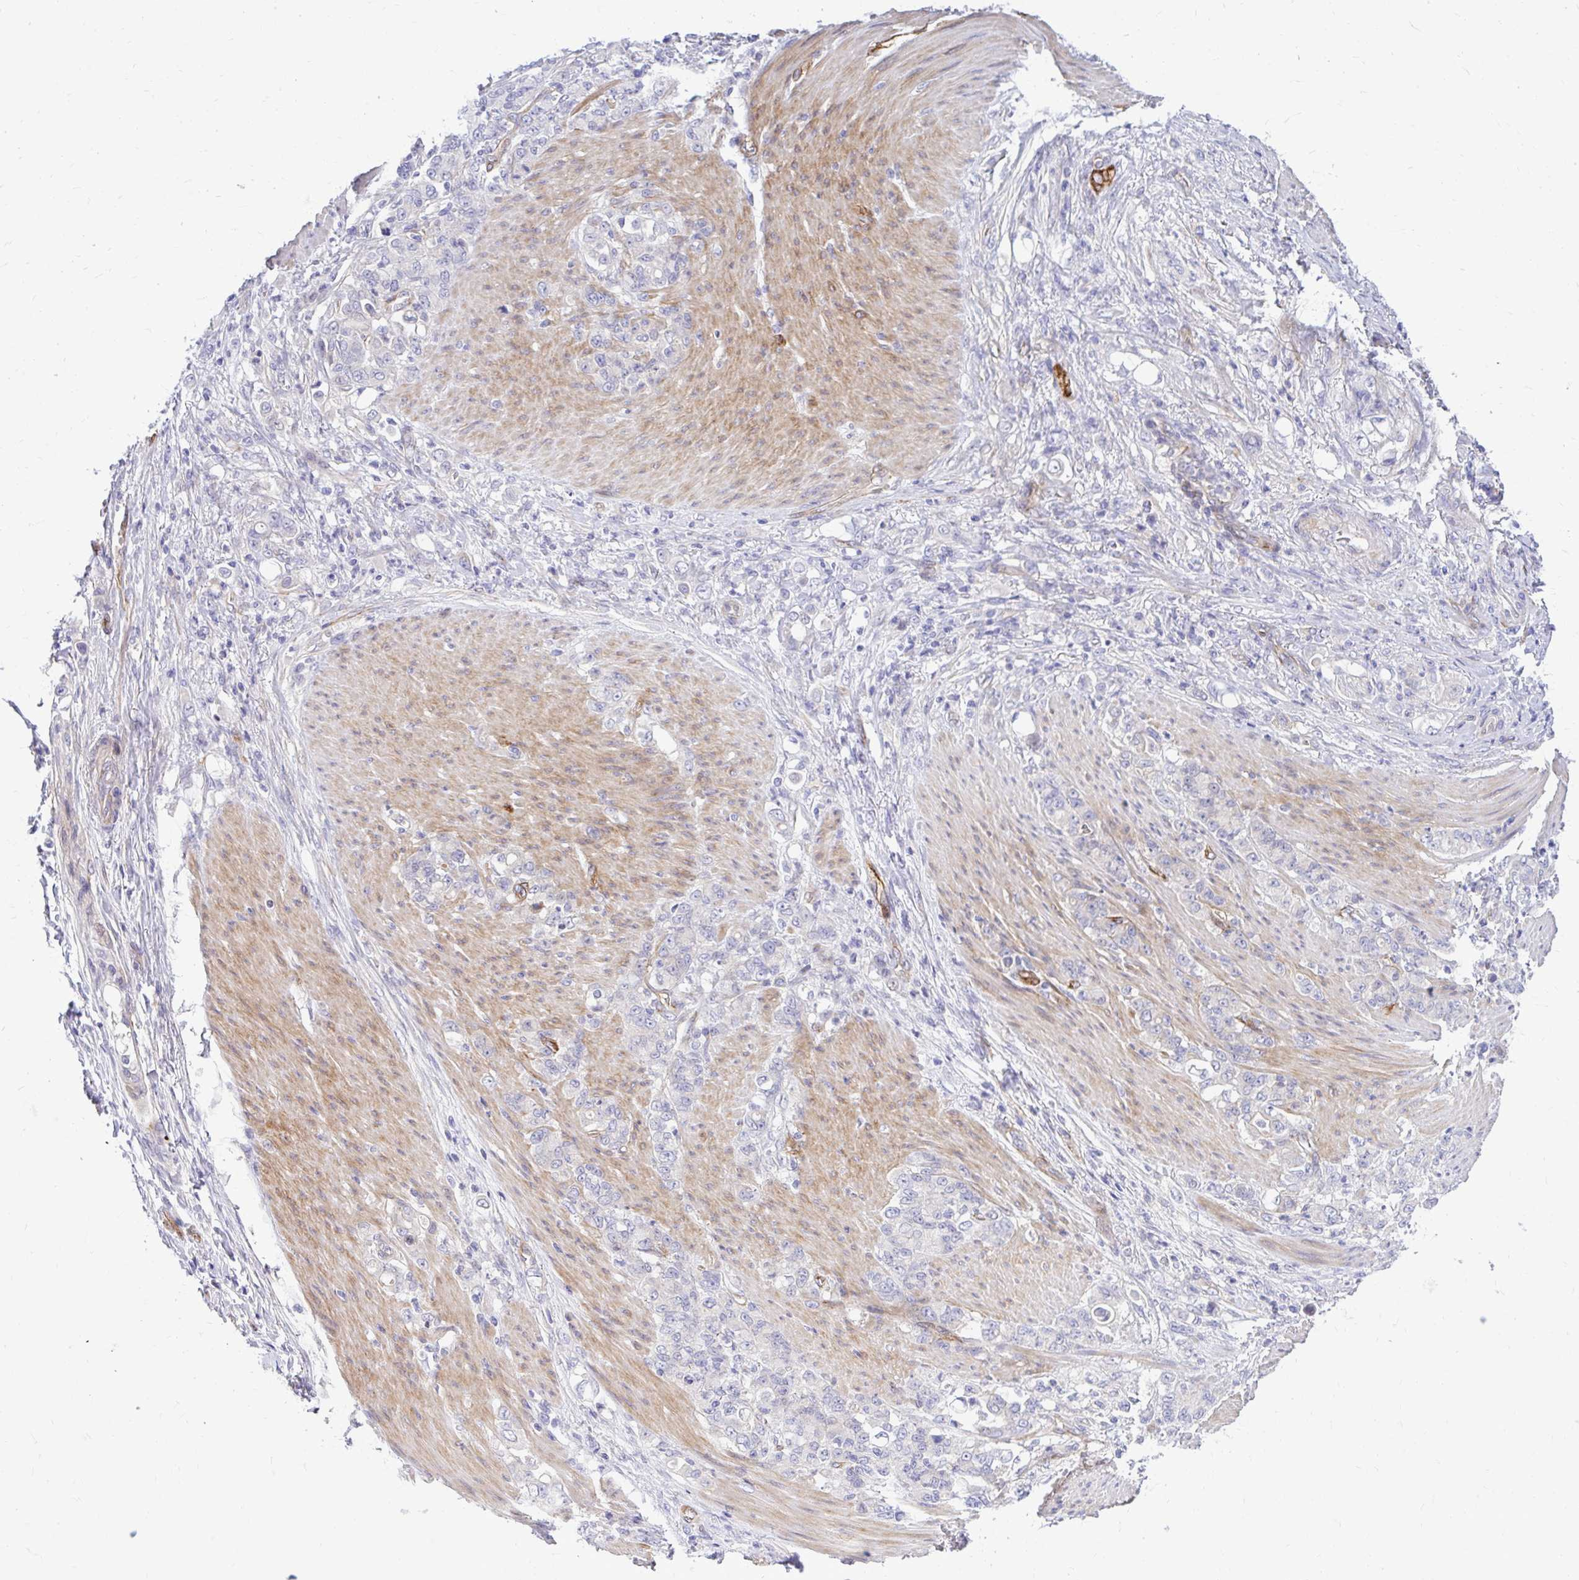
{"staining": {"intensity": "negative", "quantity": "none", "location": "none"}, "tissue": "stomach cancer", "cell_type": "Tumor cells", "image_type": "cancer", "snomed": [{"axis": "morphology", "description": "Adenocarcinoma, NOS"}, {"axis": "topography", "description": "Stomach"}], "caption": "Tumor cells are negative for brown protein staining in stomach adenocarcinoma.", "gene": "ESPNL", "patient": {"sex": "female", "age": 79}}